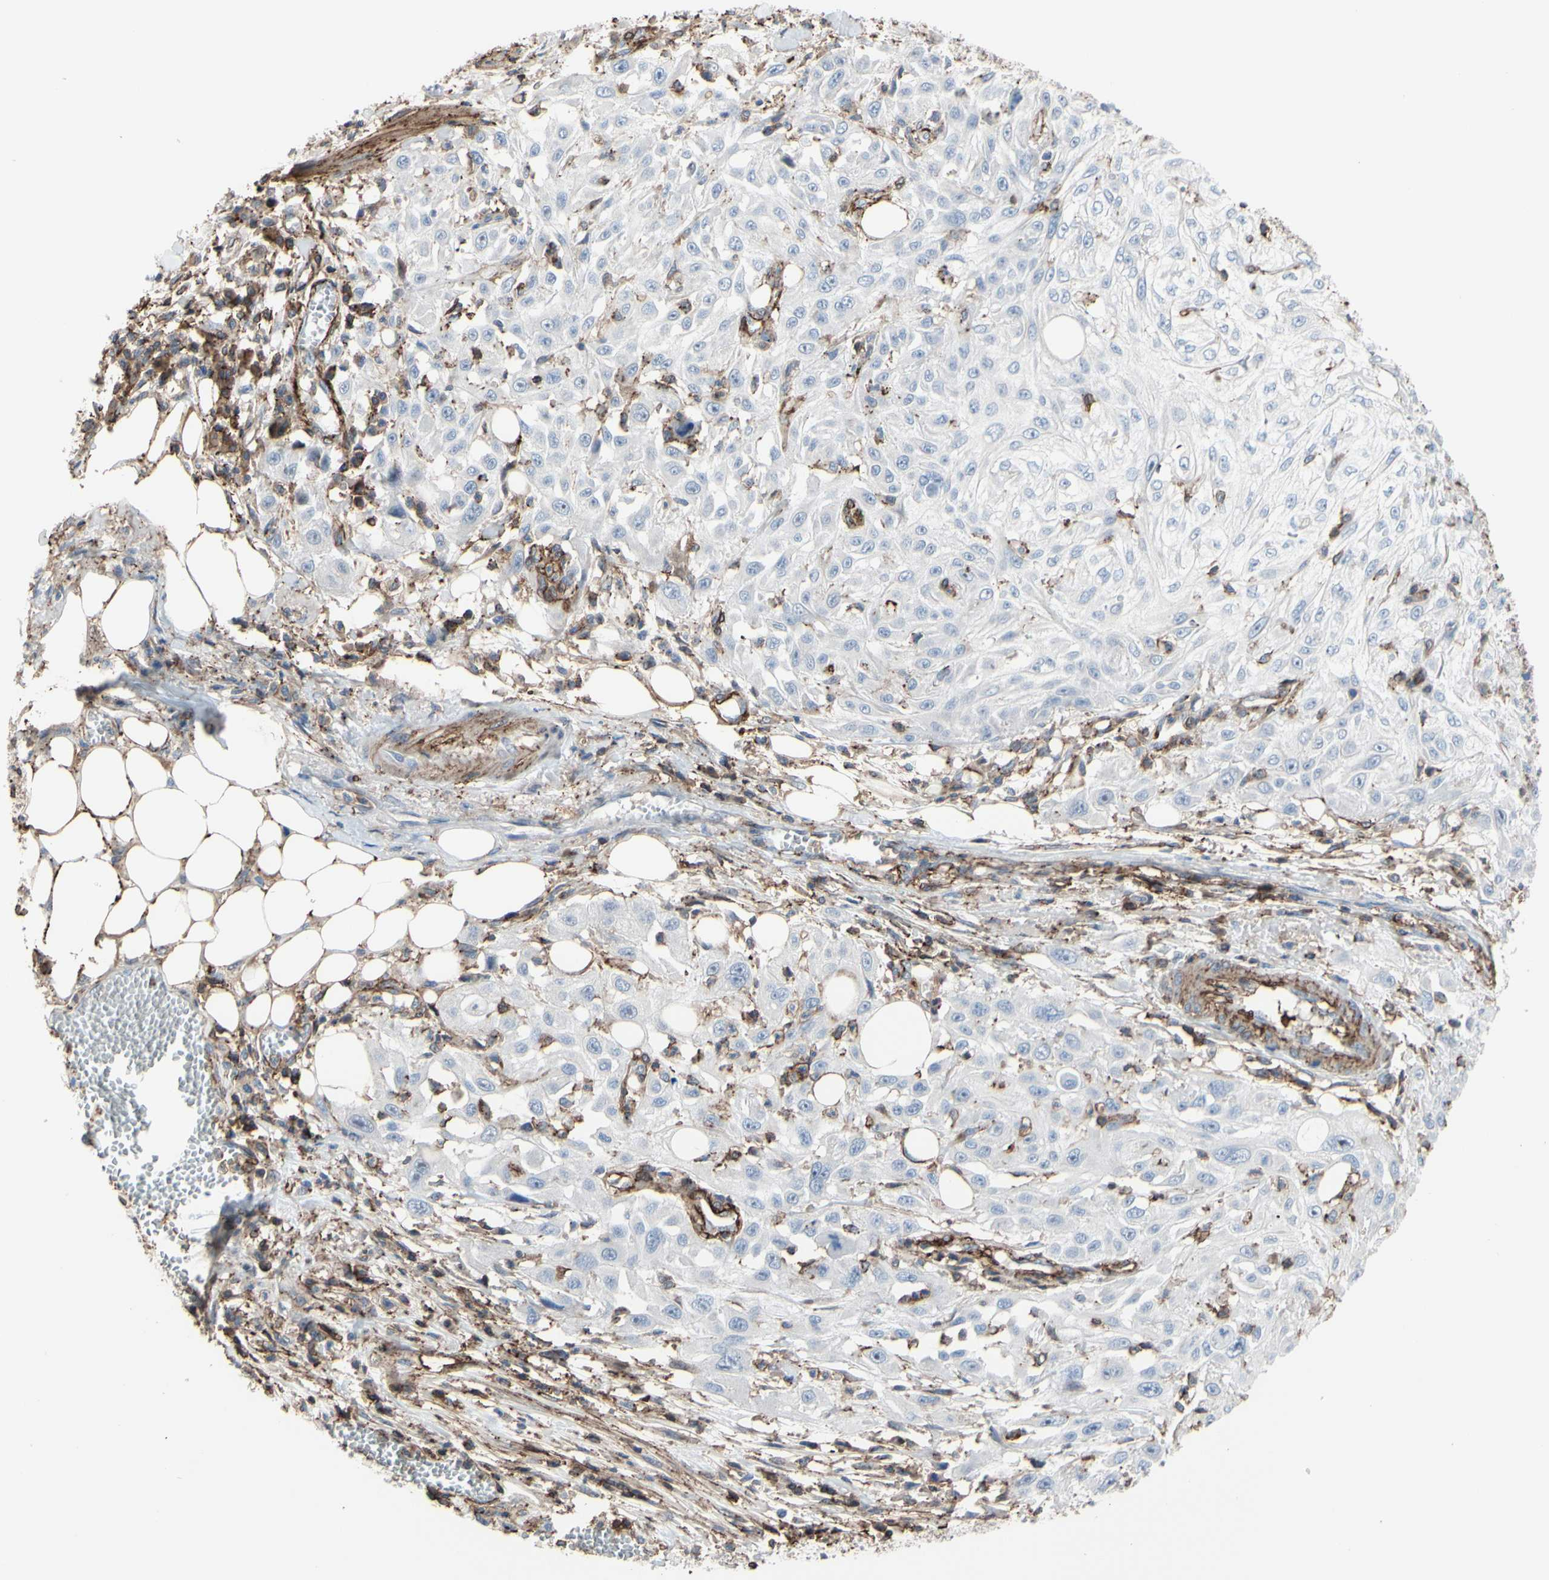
{"staining": {"intensity": "negative", "quantity": "none", "location": "none"}, "tissue": "skin cancer", "cell_type": "Tumor cells", "image_type": "cancer", "snomed": [{"axis": "morphology", "description": "Squamous cell carcinoma, NOS"}, {"axis": "topography", "description": "Skin"}], "caption": "The photomicrograph shows no significant staining in tumor cells of skin cancer.", "gene": "ANXA6", "patient": {"sex": "male", "age": 75}}